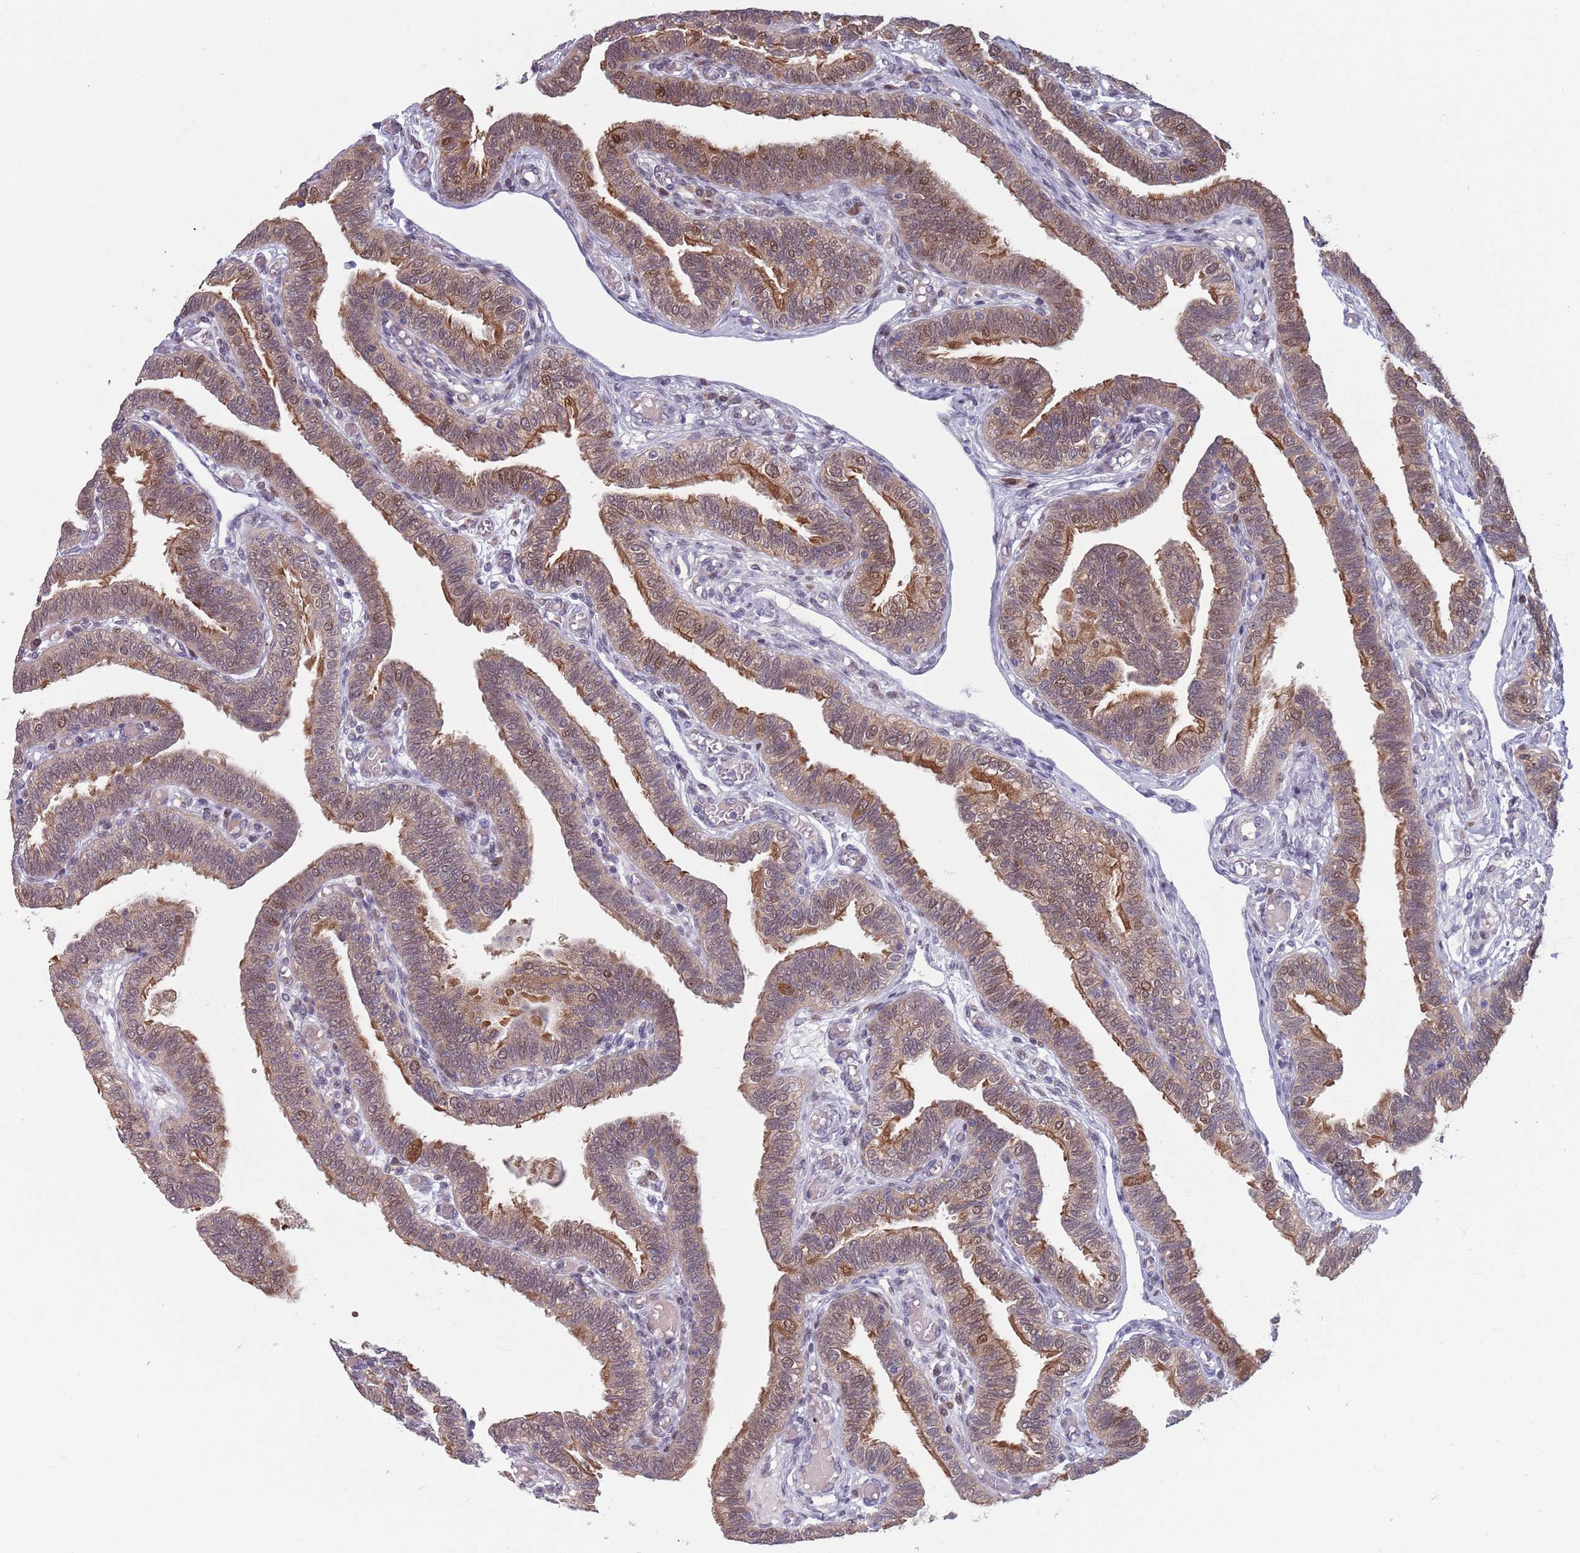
{"staining": {"intensity": "moderate", "quantity": ">75%", "location": "cytoplasmic/membranous"}, "tissue": "fallopian tube", "cell_type": "Glandular cells", "image_type": "normal", "snomed": [{"axis": "morphology", "description": "Normal tissue, NOS"}, {"axis": "topography", "description": "Fallopian tube"}], "caption": "Unremarkable fallopian tube reveals moderate cytoplasmic/membranous staining in about >75% of glandular cells The staining was performed using DAB (3,3'-diaminobenzidine), with brown indicating positive protein expression. Nuclei are stained blue with hematoxylin..", "gene": "CLNS1A", "patient": {"sex": "female", "age": 39}}